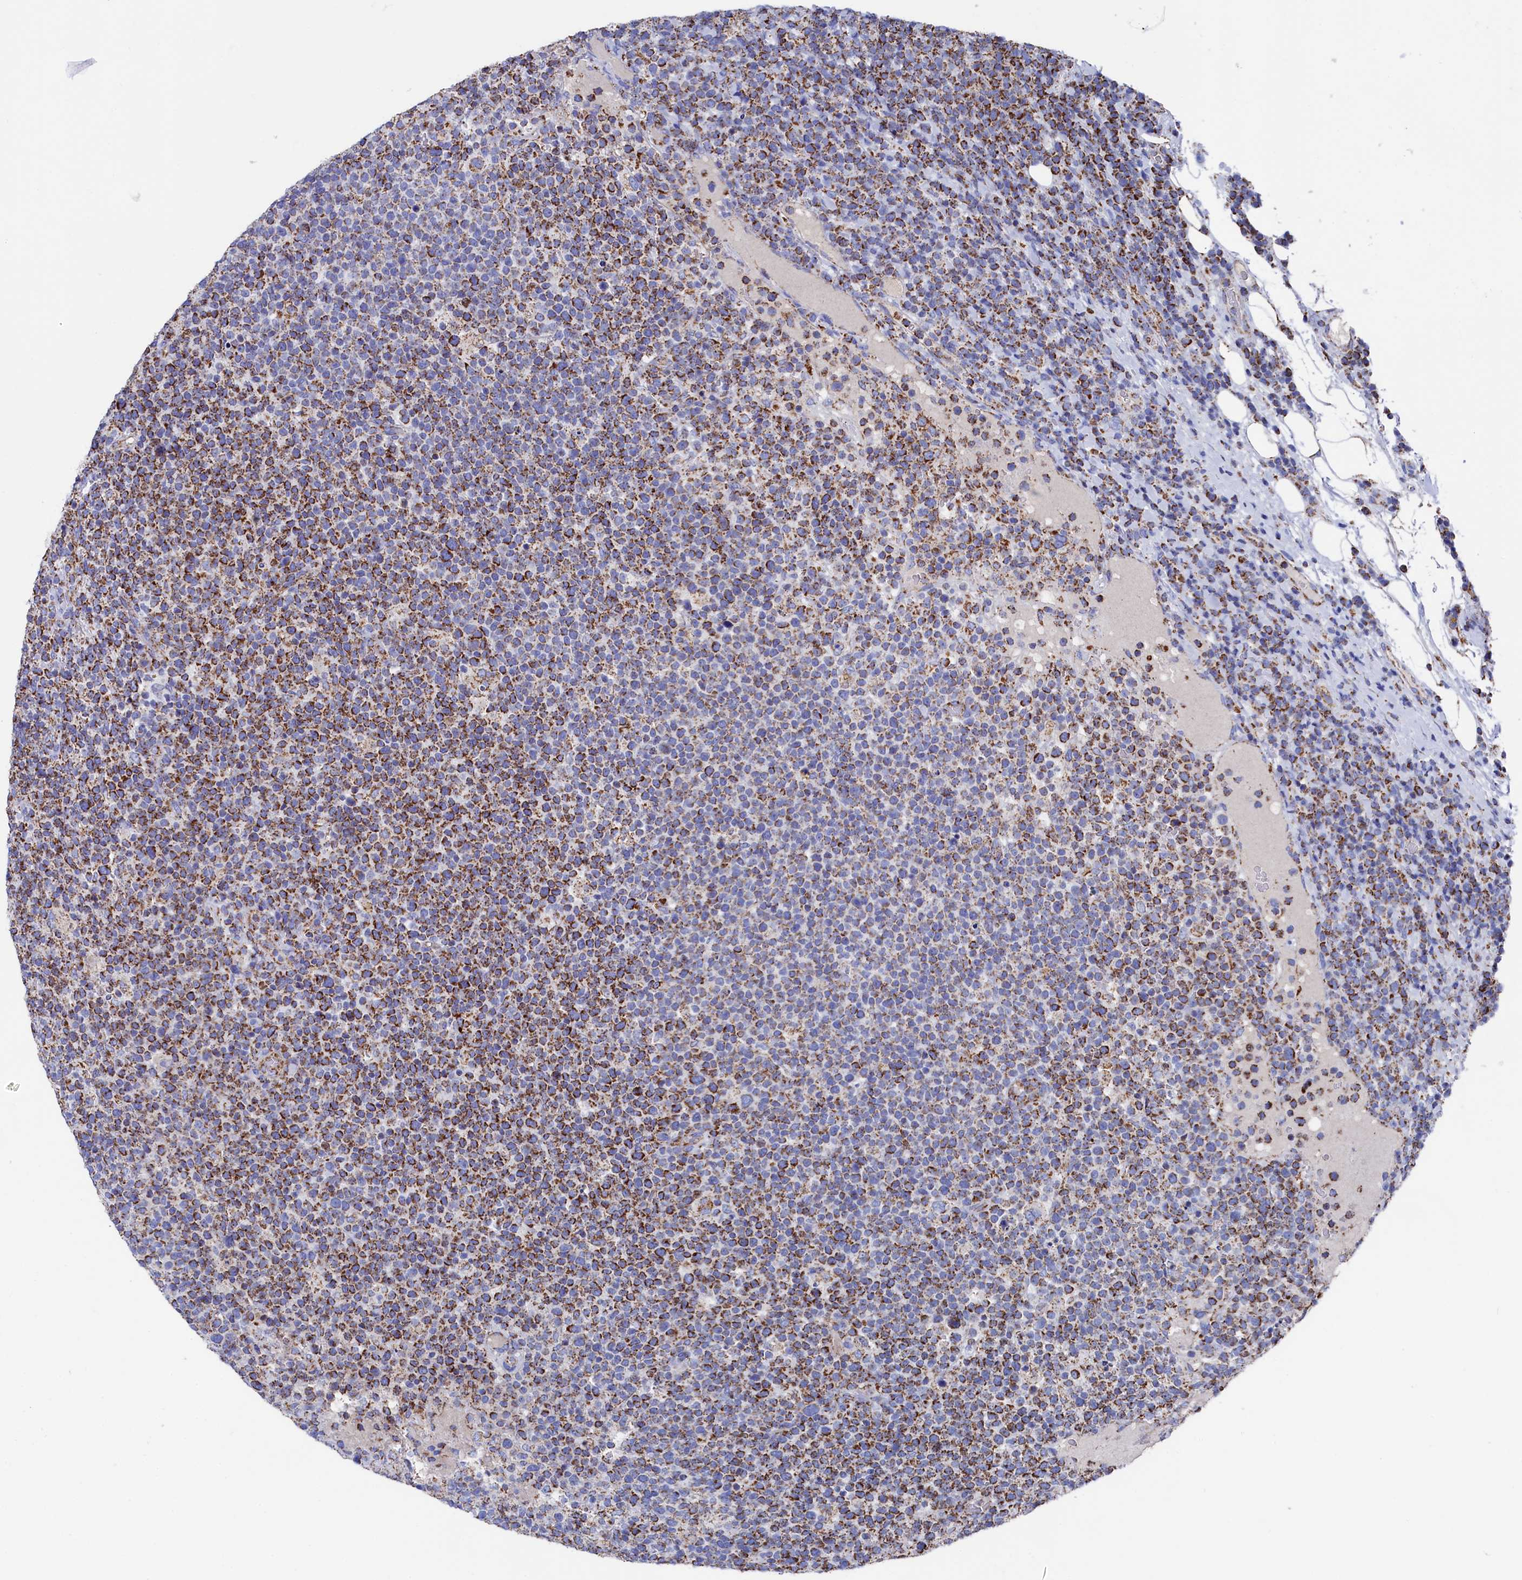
{"staining": {"intensity": "moderate", "quantity": ">75%", "location": "cytoplasmic/membranous"}, "tissue": "lymphoma", "cell_type": "Tumor cells", "image_type": "cancer", "snomed": [{"axis": "morphology", "description": "Malignant lymphoma, non-Hodgkin's type, High grade"}, {"axis": "topography", "description": "Lymph node"}], "caption": "A high-resolution image shows immunohistochemistry (IHC) staining of lymphoma, which demonstrates moderate cytoplasmic/membranous expression in about >75% of tumor cells.", "gene": "MMAB", "patient": {"sex": "male", "age": 61}}